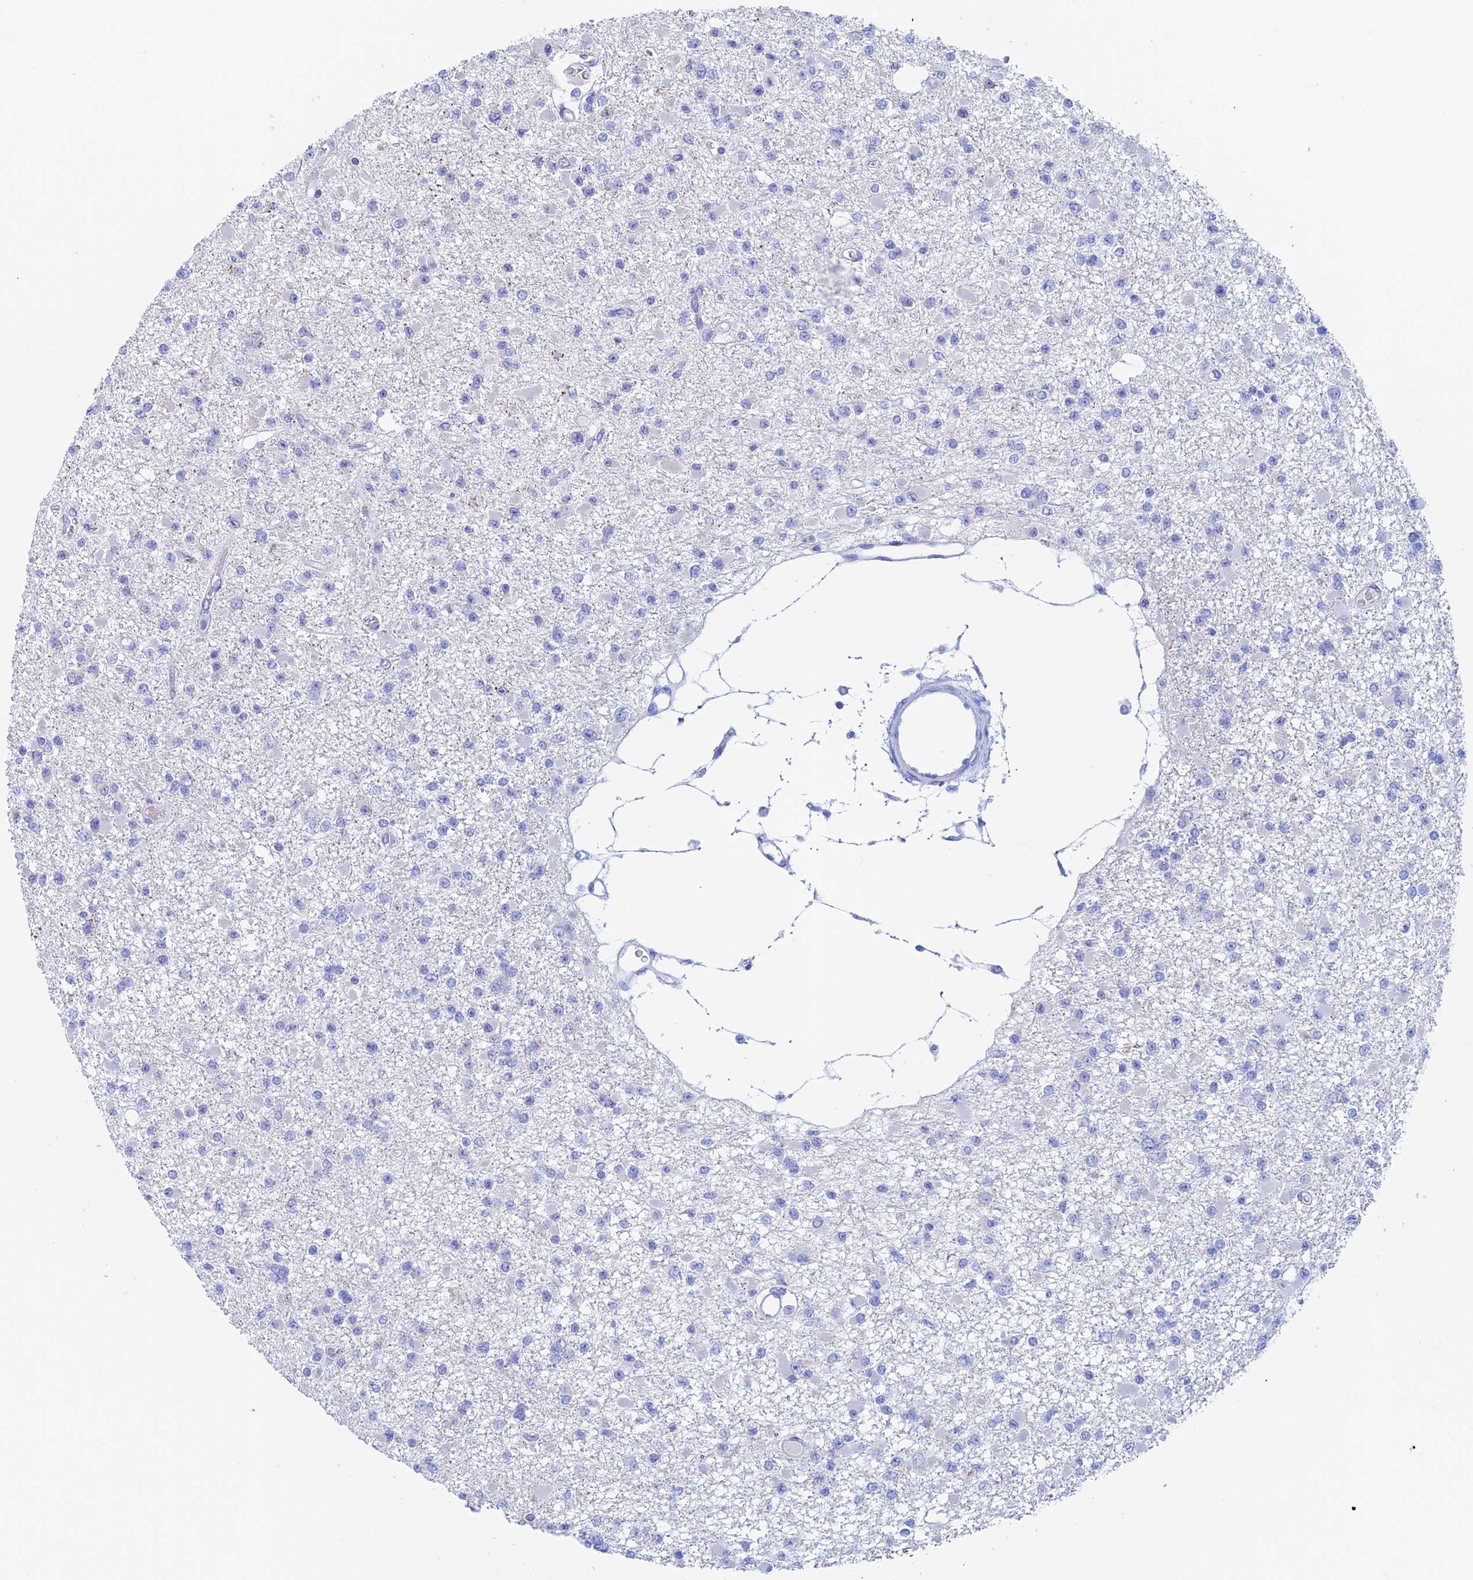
{"staining": {"intensity": "negative", "quantity": "none", "location": "none"}, "tissue": "glioma", "cell_type": "Tumor cells", "image_type": "cancer", "snomed": [{"axis": "morphology", "description": "Glioma, malignant, Low grade"}, {"axis": "topography", "description": "Brain"}], "caption": "High magnification brightfield microscopy of glioma stained with DAB (brown) and counterstained with hematoxylin (blue): tumor cells show no significant staining.", "gene": "PSMC3IP", "patient": {"sex": "female", "age": 22}}